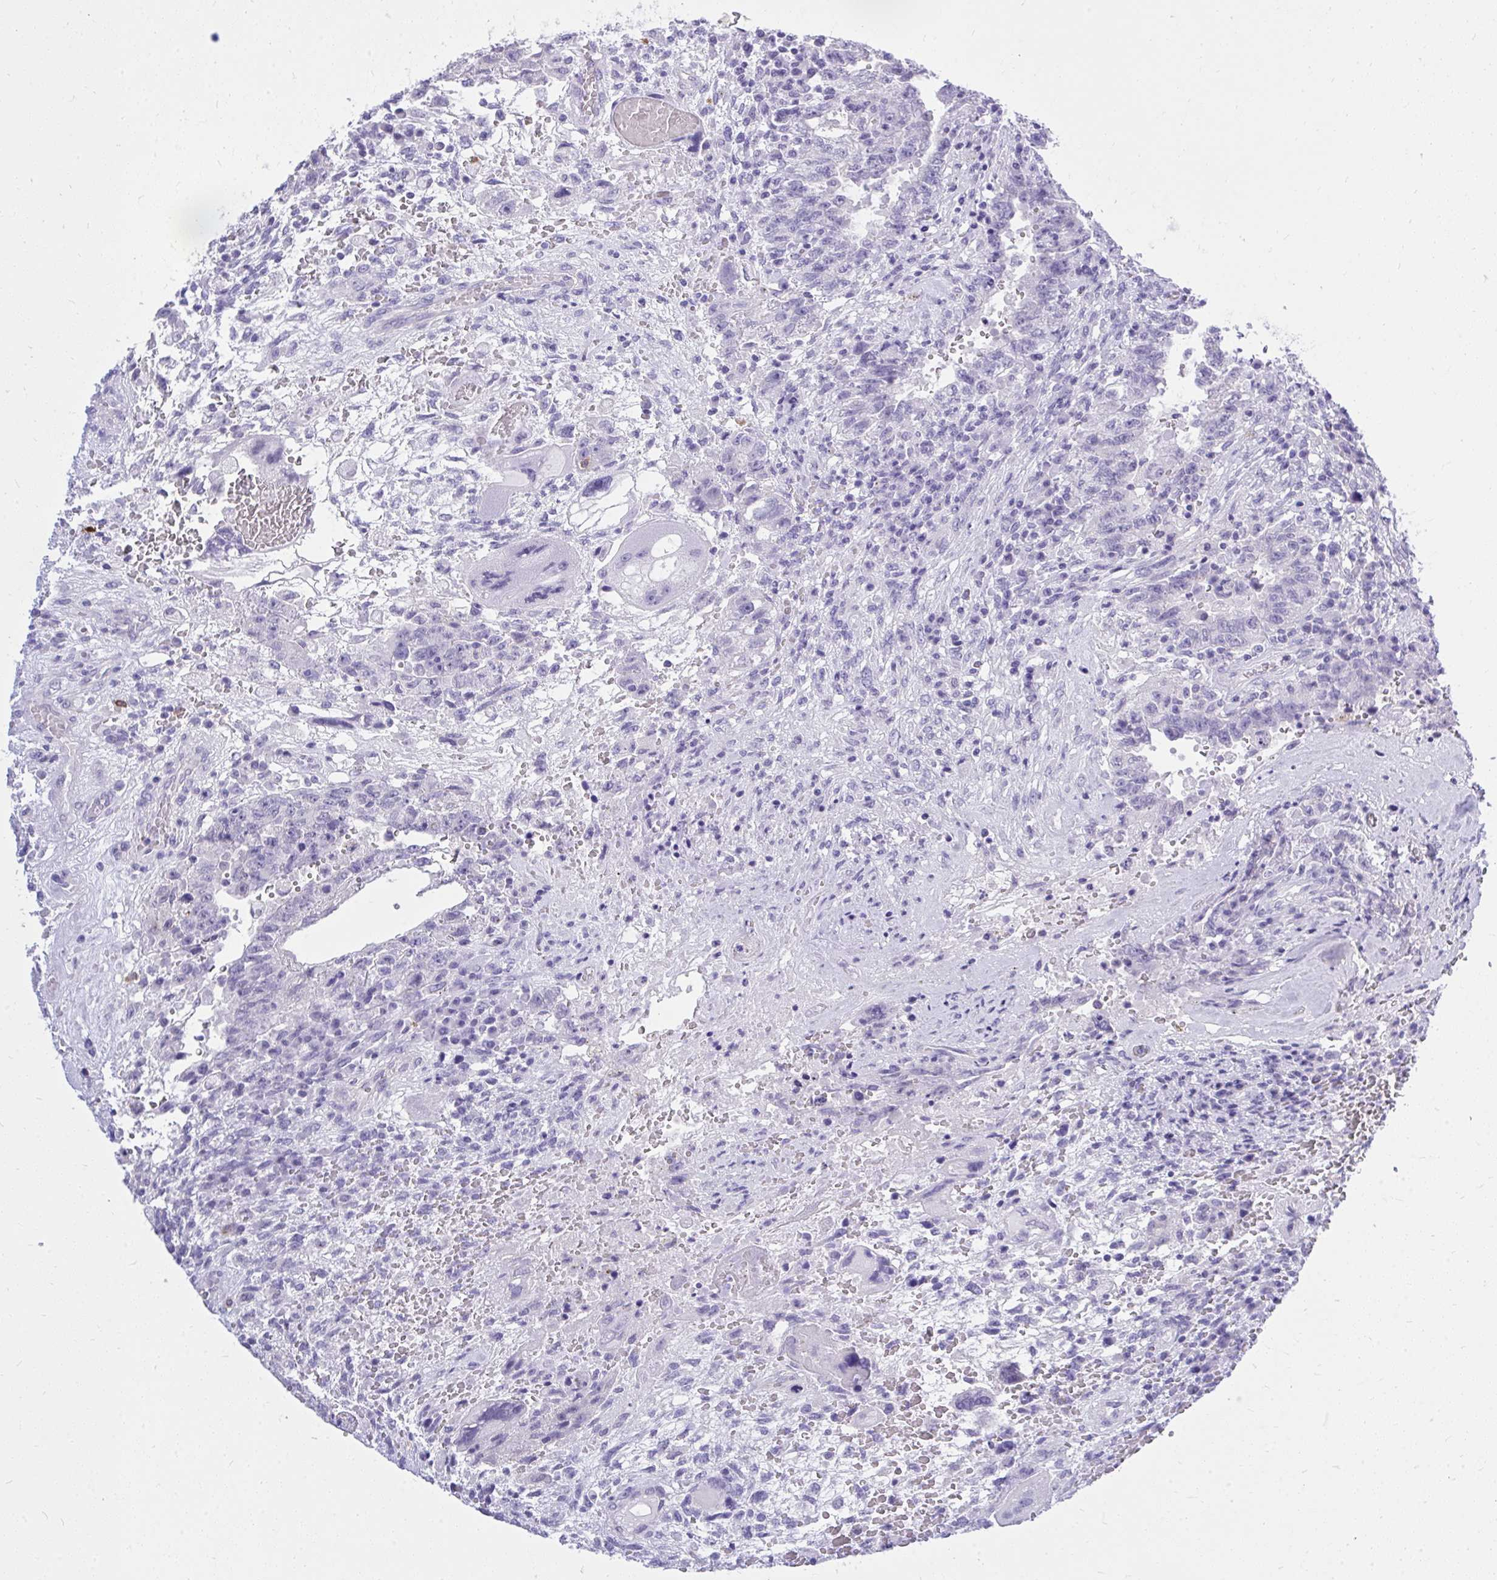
{"staining": {"intensity": "negative", "quantity": "none", "location": "none"}, "tissue": "testis cancer", "cell_type": "Tumor cells", "image_type": "cancer", "snomed": [{"axis": "morphology", "description": "Carcinoma, Embryonal, NOS"}, {"axis": "topography", "description": "Testis"}], "caption": "A photomicrograph of testis embryonal carcinoma stained for a protein reveals no brown staining in tumor cells.", "gene": "PSD", "patient": {"sex": "male", "age": 26}}